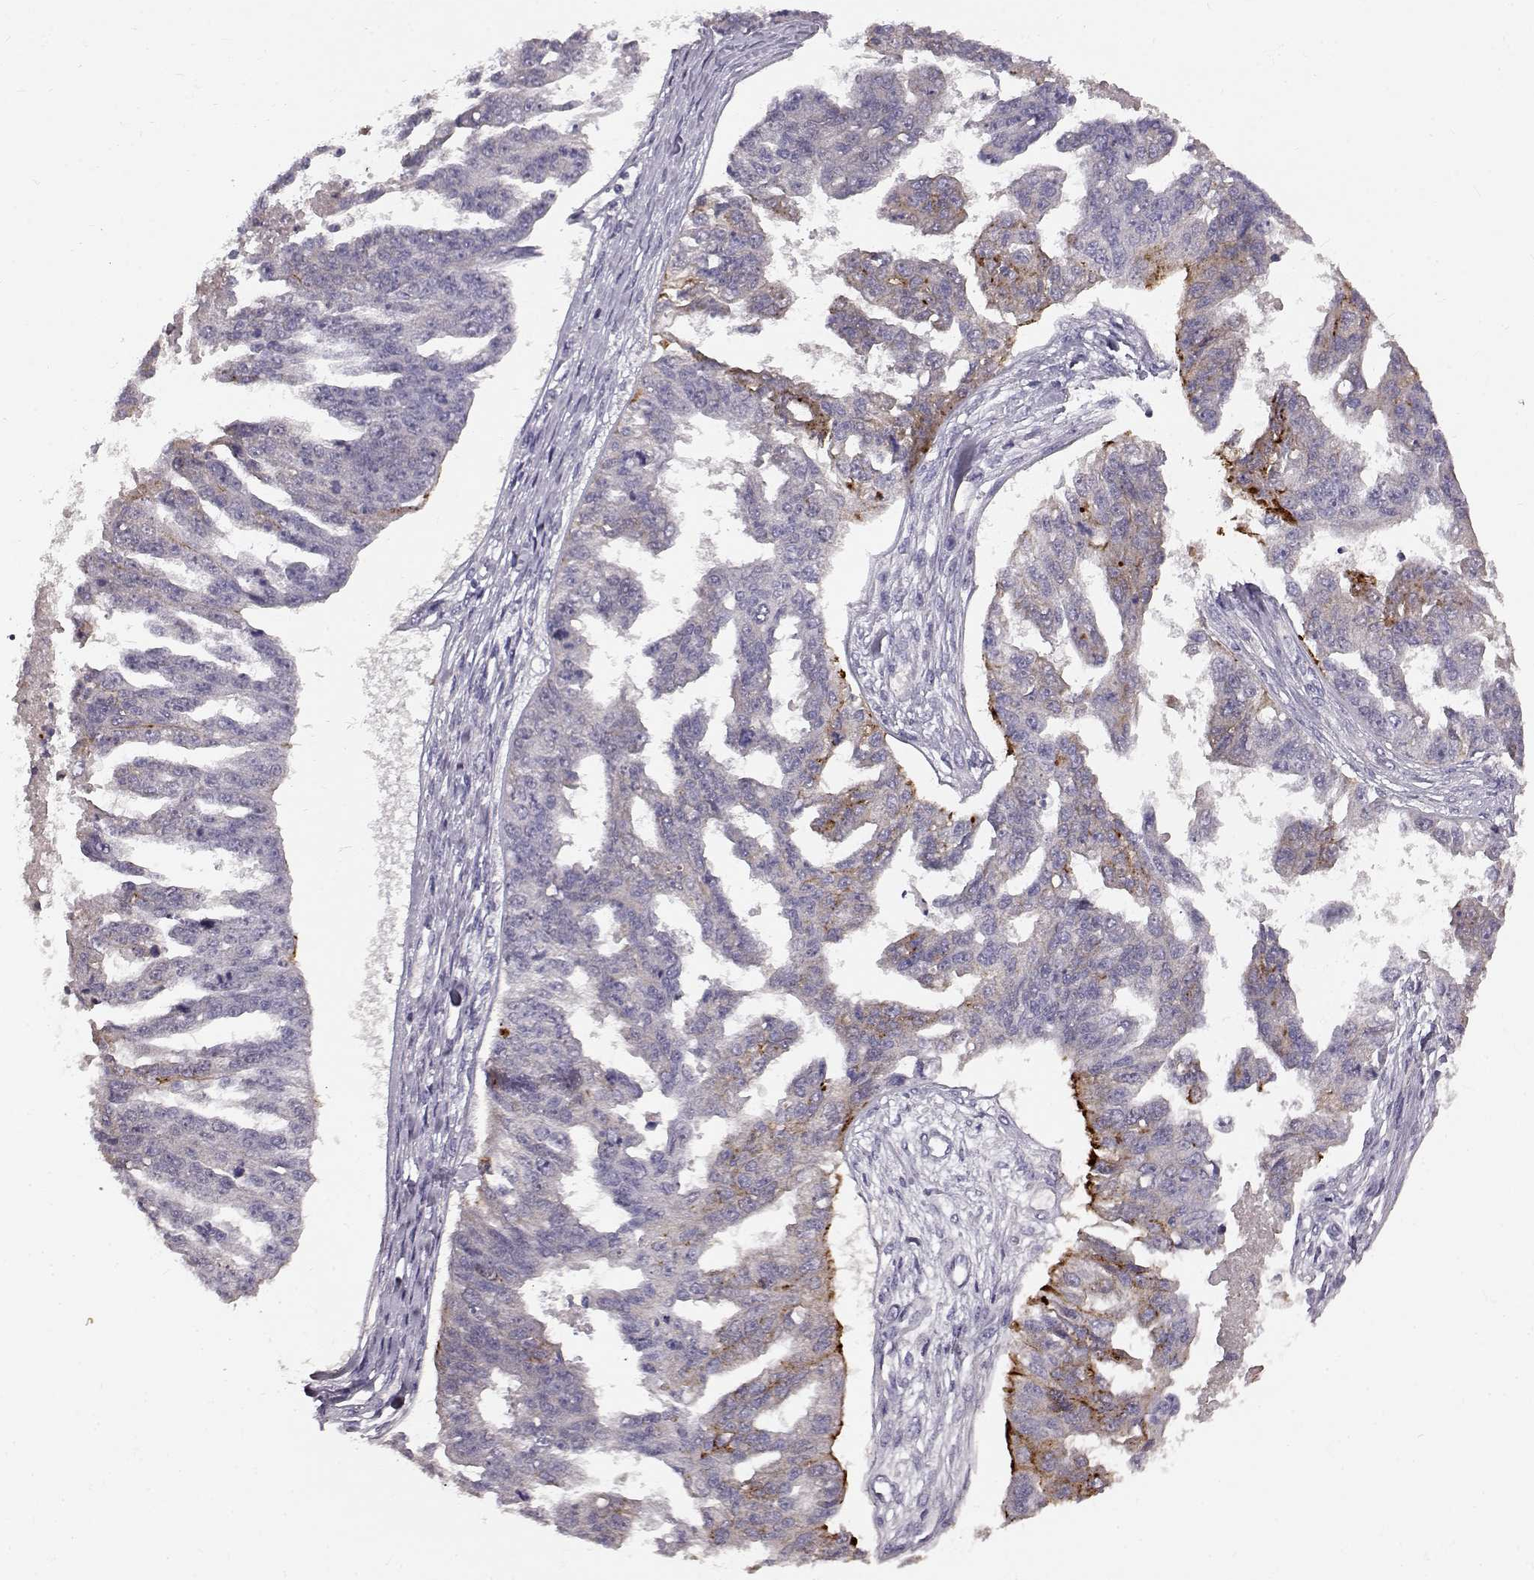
{"staining": {"intensity": "moderate", "quantity": "<25%", "location": "cytoplasmic/membranous"}, "tissue": "ovarian cancer", "cell_type": "Tumor cells", "image_type": "cancer", "snomed": [{"axis": "morphology", "description": "Cystadenocarcinoma, serous, NOS"}, {"axis": "topography", "description": "Ovary"}], "caption": "Ovarian cancer stained with a brown dye exhibits moderate cytoplasmic/membranous positive staining in approximately <25% of tumor cells.", "gene": "CCNF", "patient": {"sex": "female", "age": 58}}